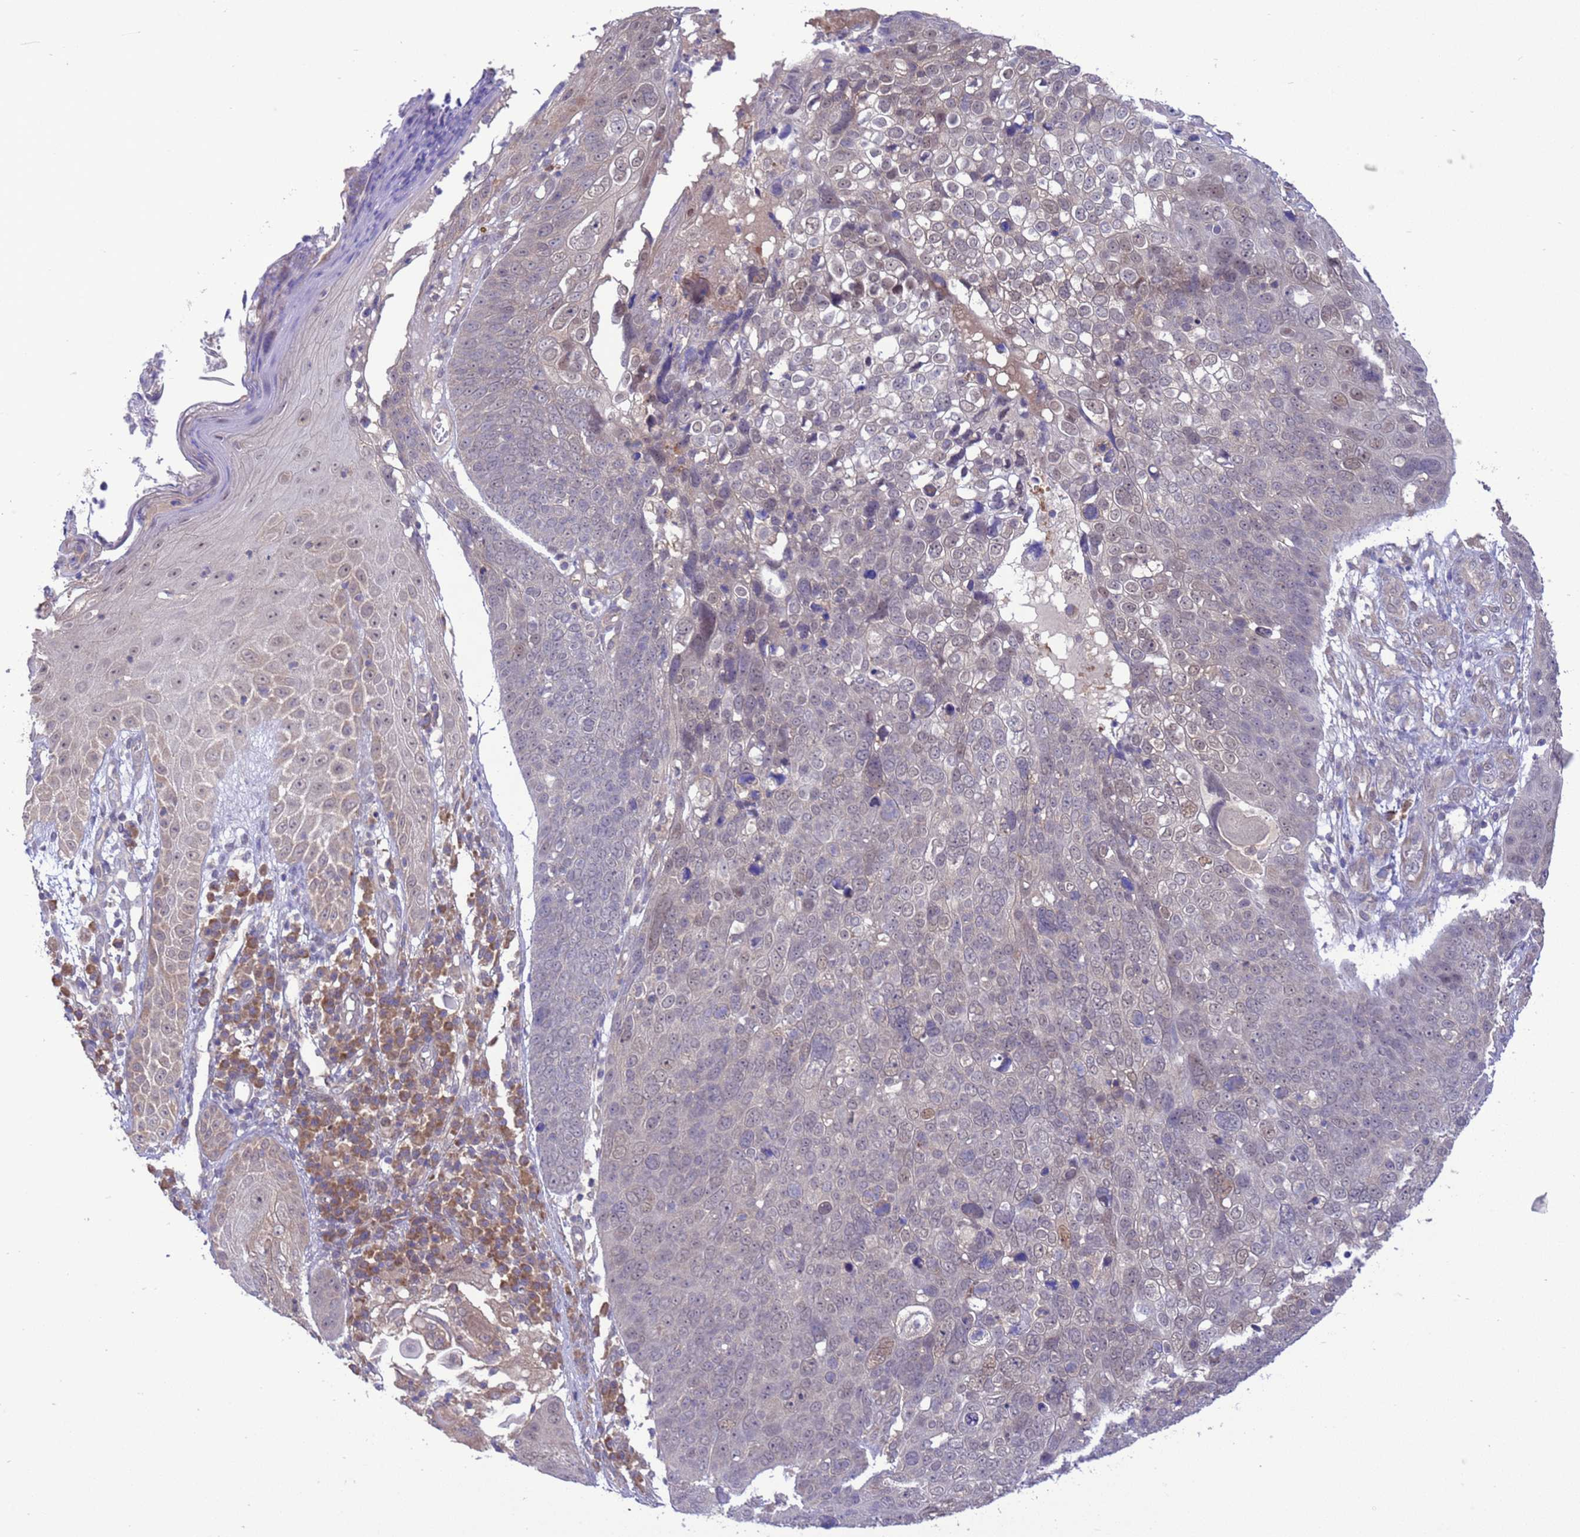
{"staining": {"intensity": "weak", "quantity": "<25%", "location": "nuclear"}, "tissue": "skin cancer", "cell_type": "Tumor cells", "image_type": "cancer", "snomed": [{"axis": "morphology", "description": "Squamous cell carcinoma, NOS"}, {"axis": "topography", "description": "Skin"}], "caption": "Tumor cells are negative for brown protein staining in skin cancer (squamous cell carcinoma).", "gene": "ZNF461", "patient": {"sex": "male", "age": 71}}